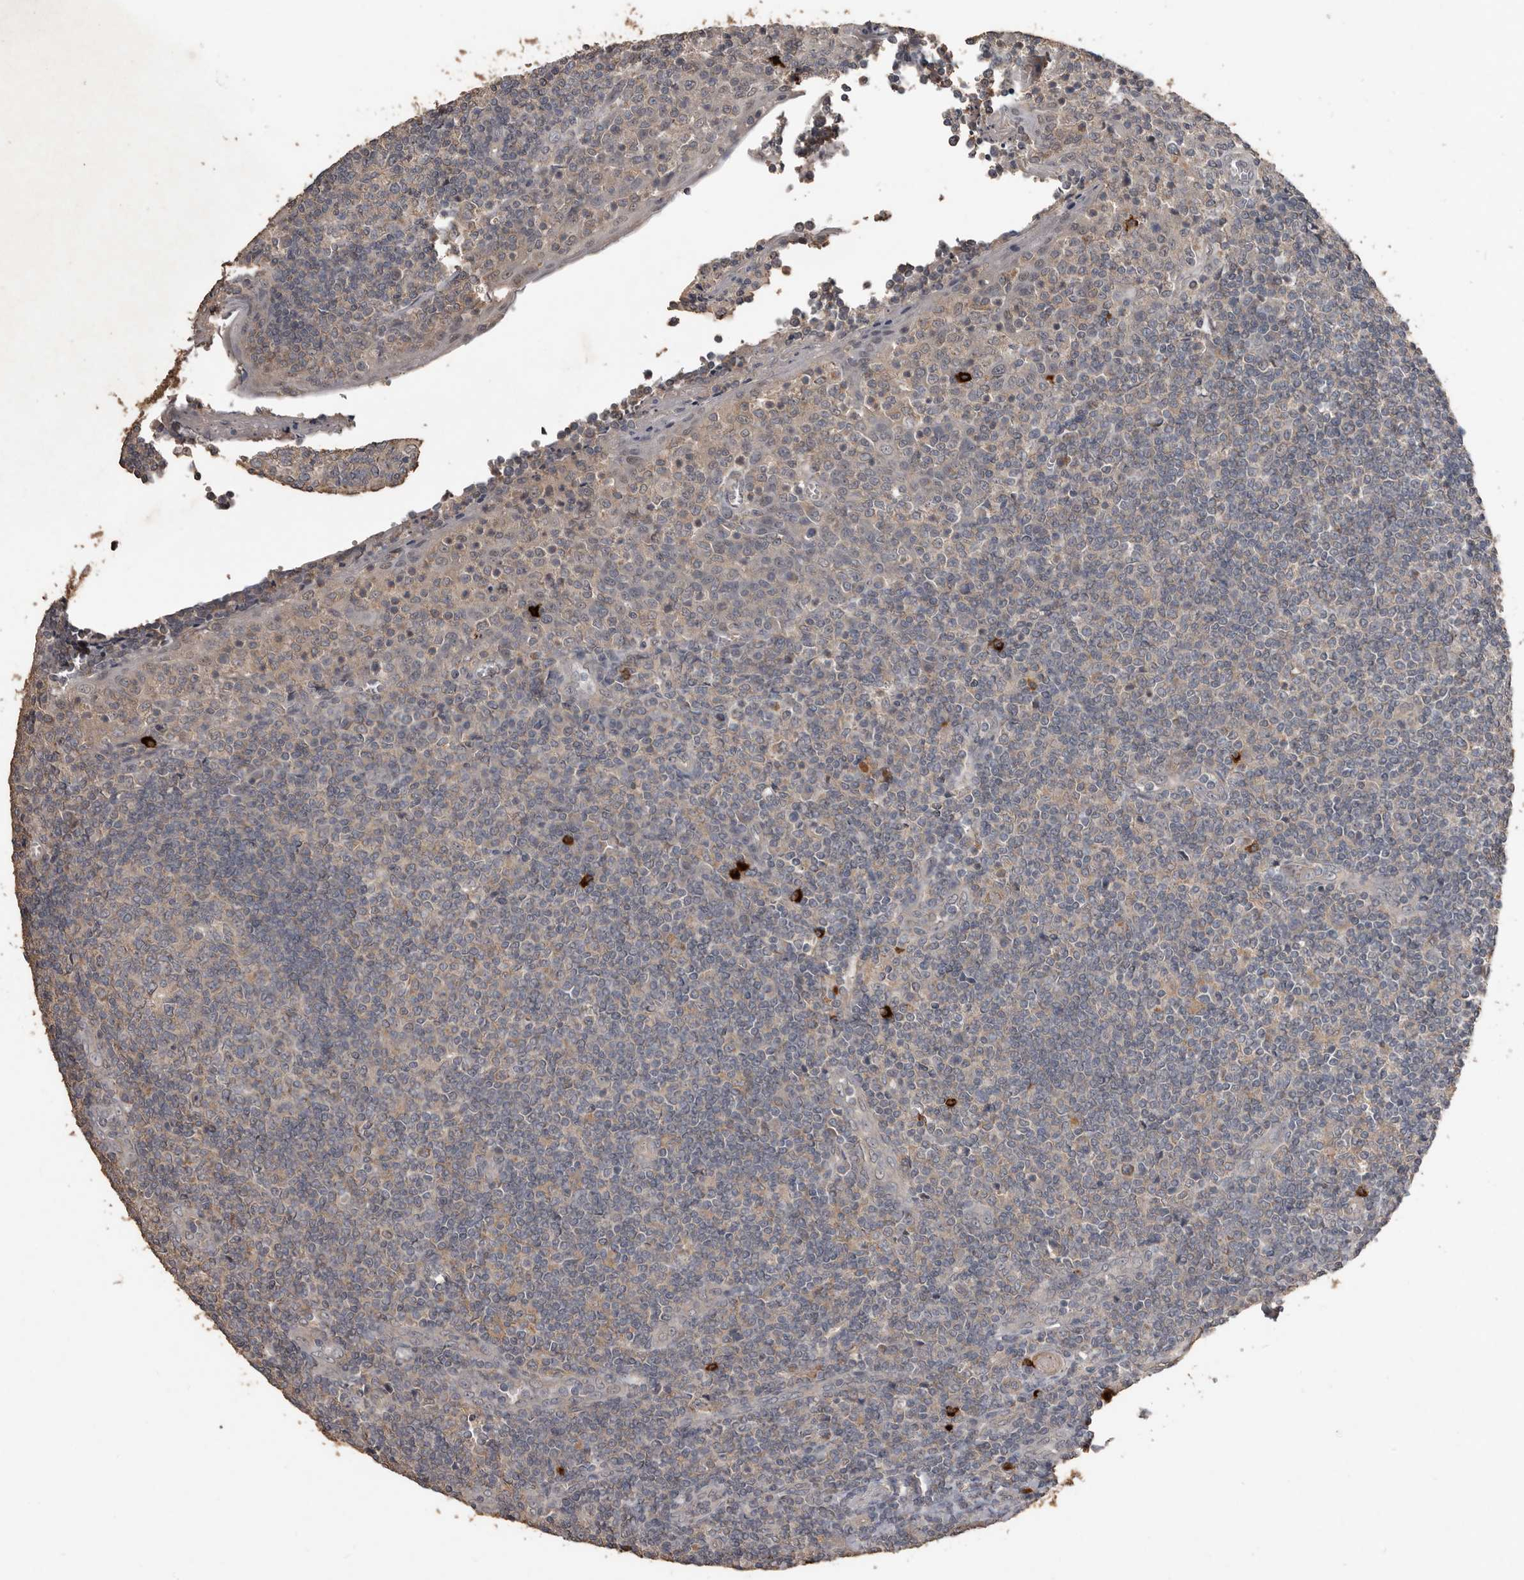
{"staining": {"intensity": "weak", "quantity": "25%-75%", "location": "cytoplasmic/membranous"}, "tissue": "tonsil", "cell_type": "Germinal center cells", "image_type": "normal", "snomed": [{"axis": "morphology", "description": "Normal tissue, NOS"}, {"axis": "topography", "description": "Tonsil"}], "caption": "Immunohistochemical staining of benign tonsil exhibits 25%-75% levels of weak cytoplasmic/membranous protein positivity in about 25%-75% of germinal center cells. (Brightfield microscopy of DAB IHC at high magnification).", "gene": "BAMBI", "patient": {"sex": "female", "age": 19}}